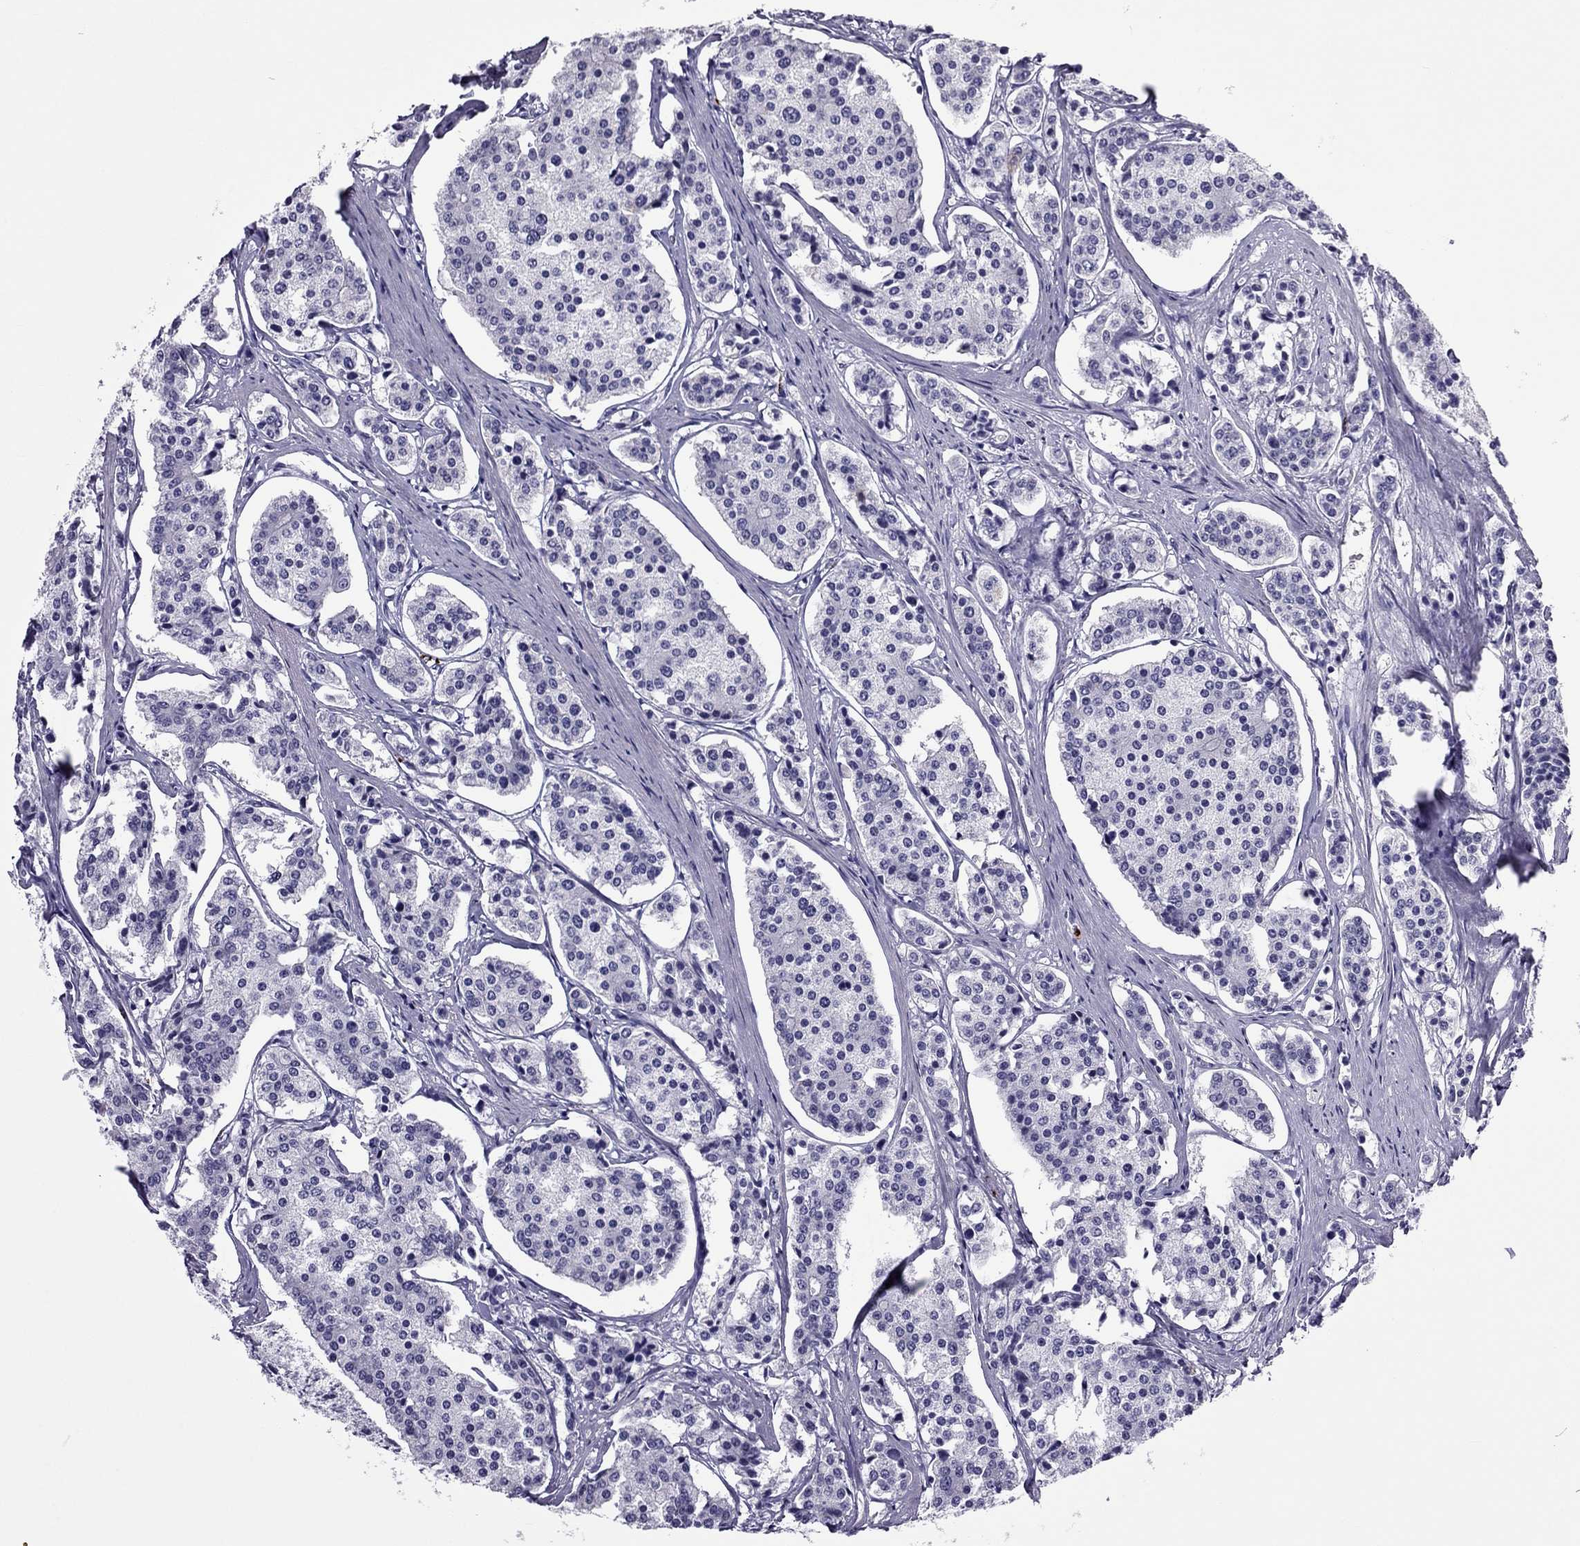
{"staining": {"intensity": "negative", "quantity": "none", "location": "none"}, "tissue": "carcinoid", "cell_type": "Tumor cells", "image_type": "cancer", "snomed": [{"axis": "morphology", "description": "Carcinoid, malignant, NOS"}, {"axis": "topography", "description": "Small intestine"}], "caption": "Immunohistochemistry photomicrograph of carcinoid stained for a protein (brown), which displays no positivity in tumor cells.", "gene": "CCL27", "patient": {"sex": "female", "age": 65}}